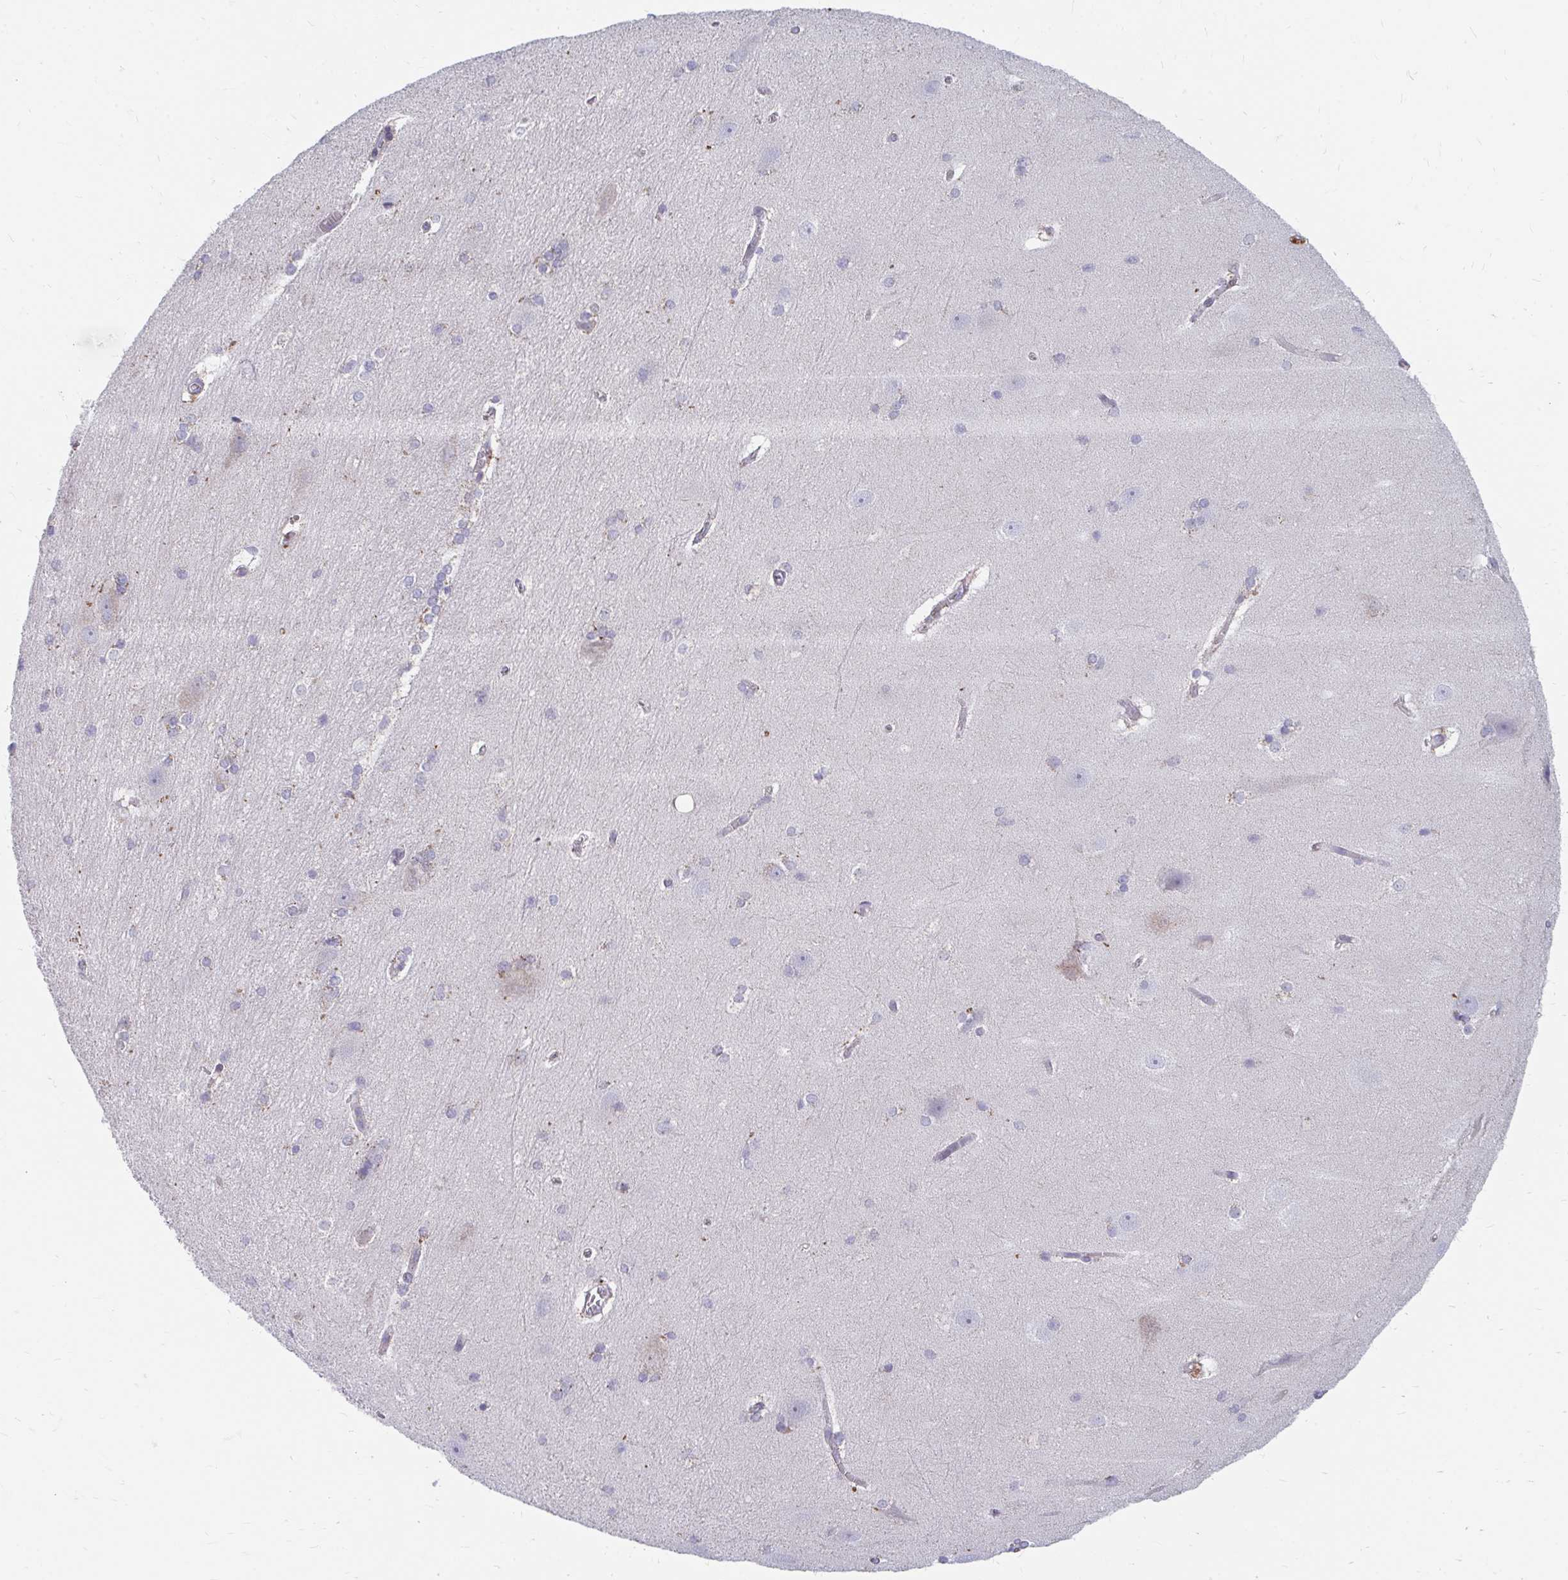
{"staining": {"intensity": "negative", "quantity": "none", "location": "none"}, "tissue": "hippocampus", "cell_type": "Glial cells", "image_type": "normal", "snomed": [{"axis": "morphology", "description": "Normal tissue, NOS"}, {"axis": "topography", "description": "Cerebral cortex"}, {"axis": "topography", "description": "Hippocampus"}], "caption": "Benign hippocampus was stained to show a protein in brown. There is no significant positivity in glial cells. The staining was performed using DAB to visualize the protein expression in brown, while the nuclei were stained in blue with hematoxylin (Magnification: 20x).", "gene": "PABIR3", "patient": {"sex": "female", "age": 19}}